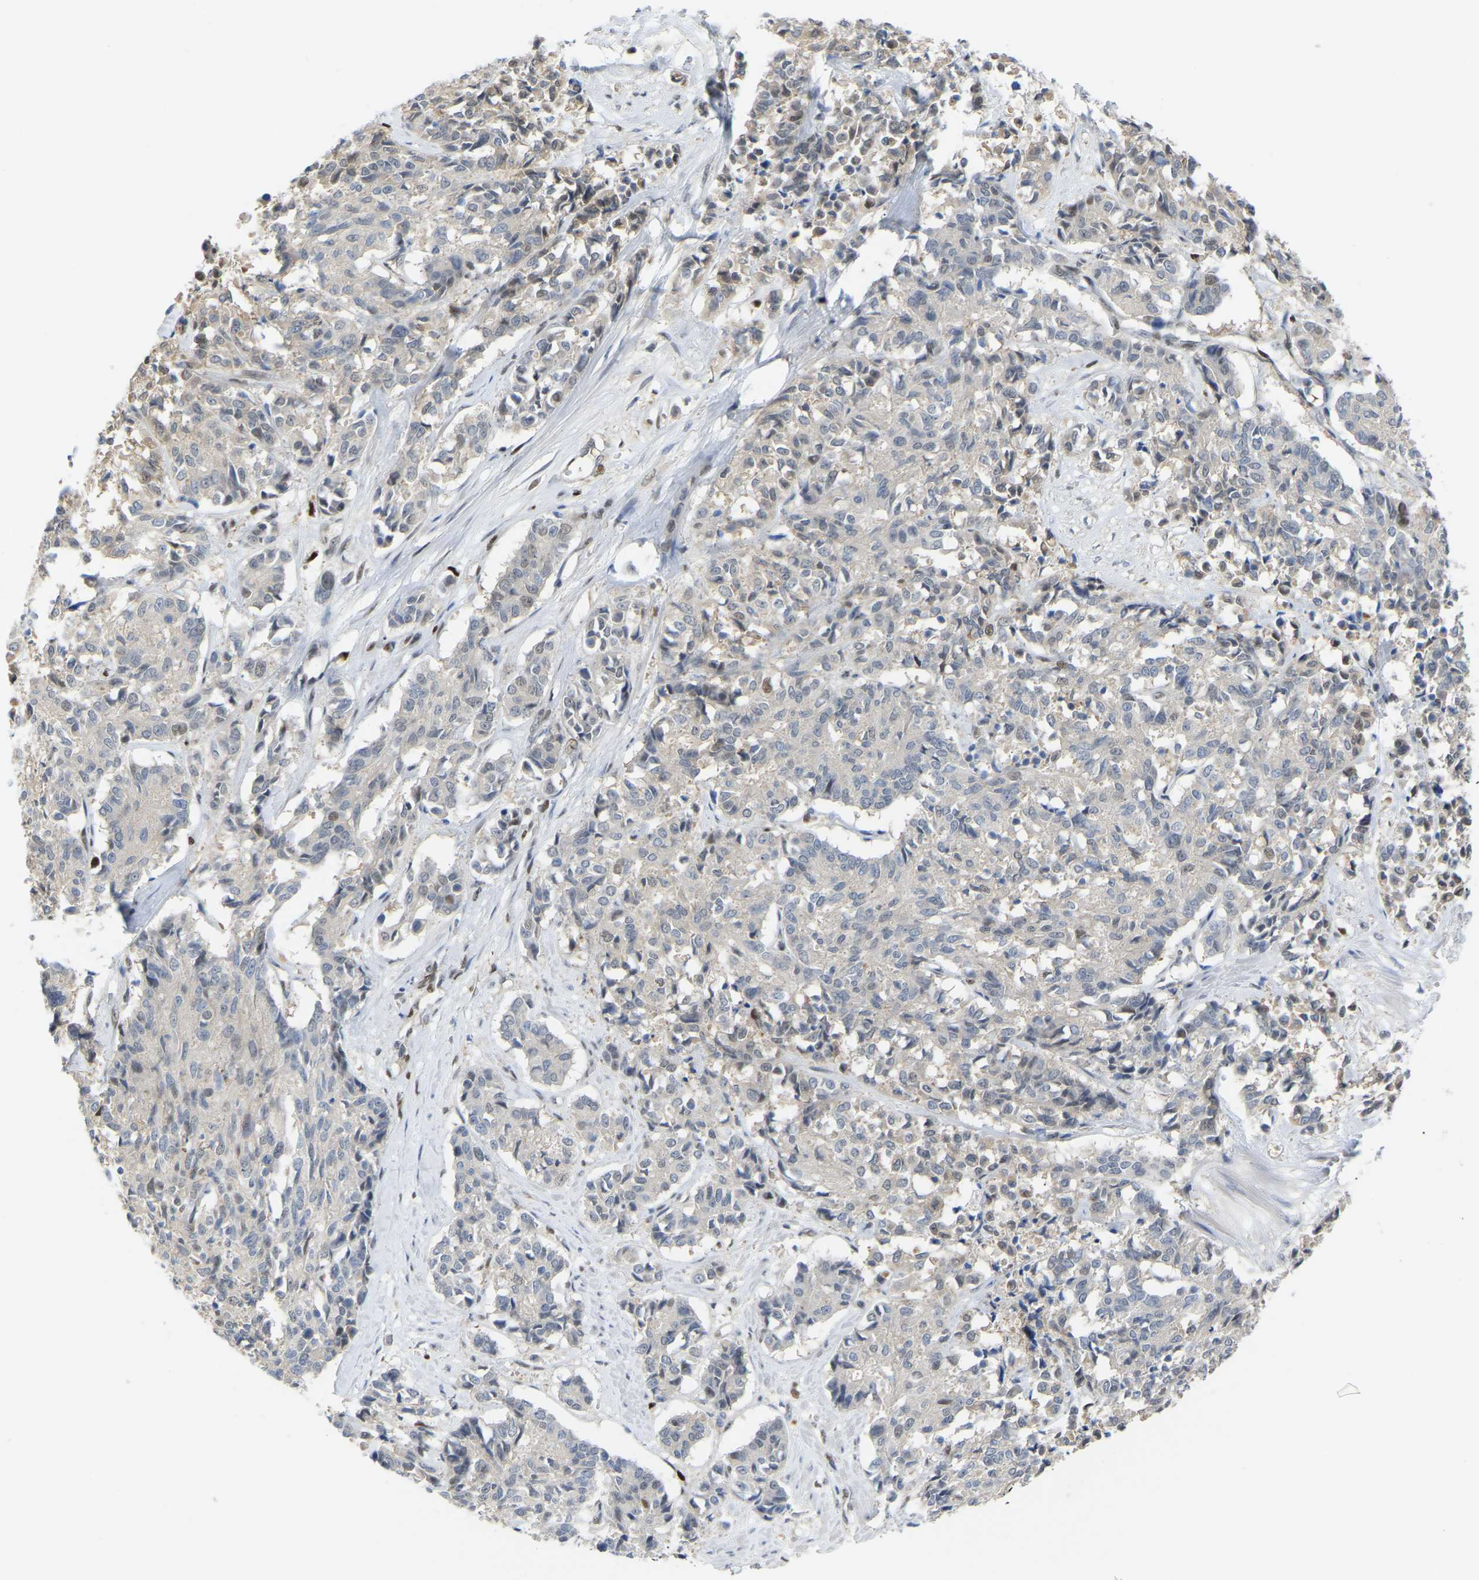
{"staining": {"intensity": "negative", "quantity": "none", "location": "none"}, "tissue": "cervical cancer", "cell_type": "Tumor cells", "image_type": "cancer", "snomed": [{"axis": "morphology", "description": "Squamous cell carcinoma, NOS"}, {"axis": "topography", "description": "Cervix"}], "caption": "Micrograph shows no protein staining in tumor cells of cervical cancer (squamous cell carcinoma) tissue. (DAB immunohistochemistry with hematoxylin counter stain).", "gene": "KLRG2", "patient": {"sex": "female", "age": 35}}